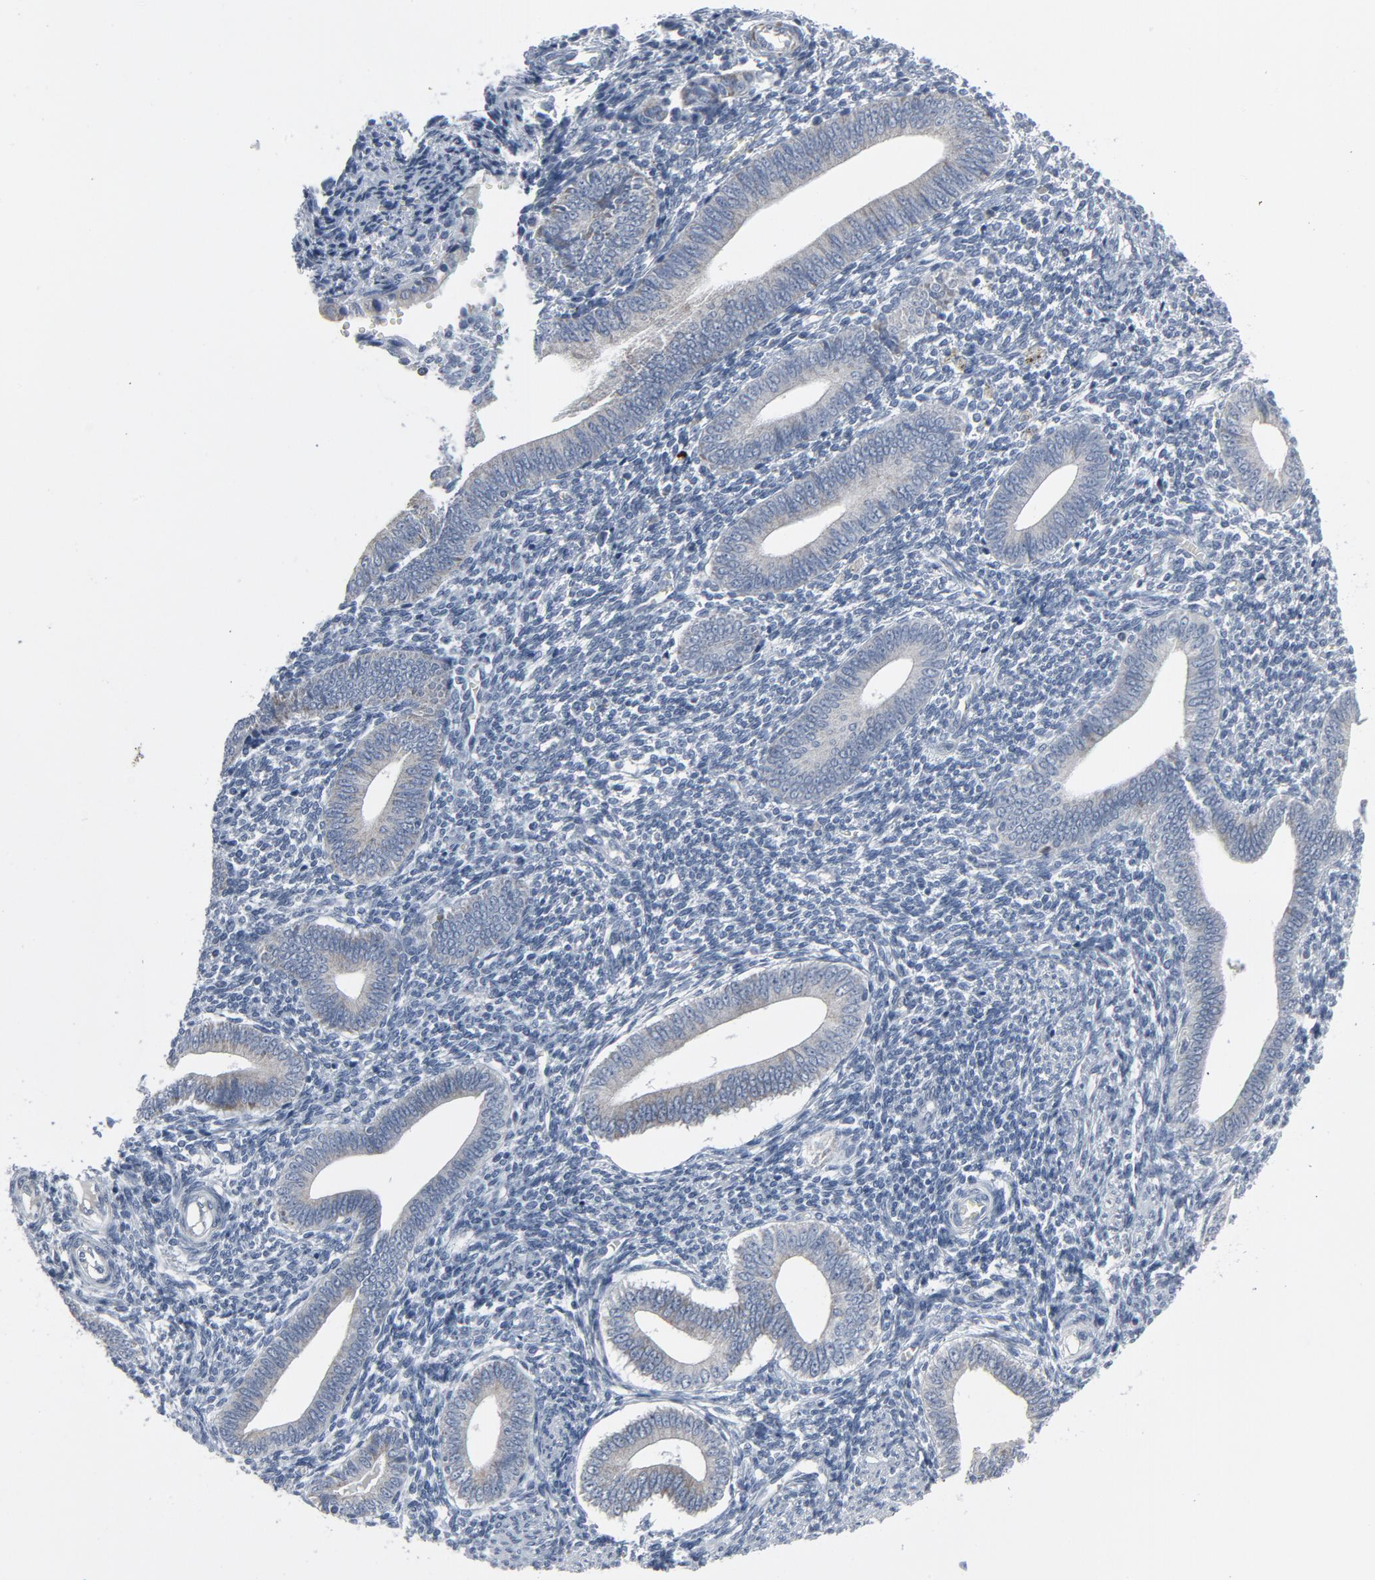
{"staining": {"intensity": "negative", "quantity": "none", "location": "none"}, "tissue": "endometrium", "cell_type": "Cells in endometrial stroma", "image_type": "normal", "snomed": [{"axis": "morphology", "description": "Normal tissue, NOS"}, {"axis": "topography", "description": "Uterus"}, {"axis": "topography", "description": "Endometrium"}], "caption": "IHC photomicrograph of benign endometrium stained for a protein (brown), which exhibits no expression in cells in endometrial stroma.", "gene": "GPX2", "patient": {"sex": "female", "age": 33}}